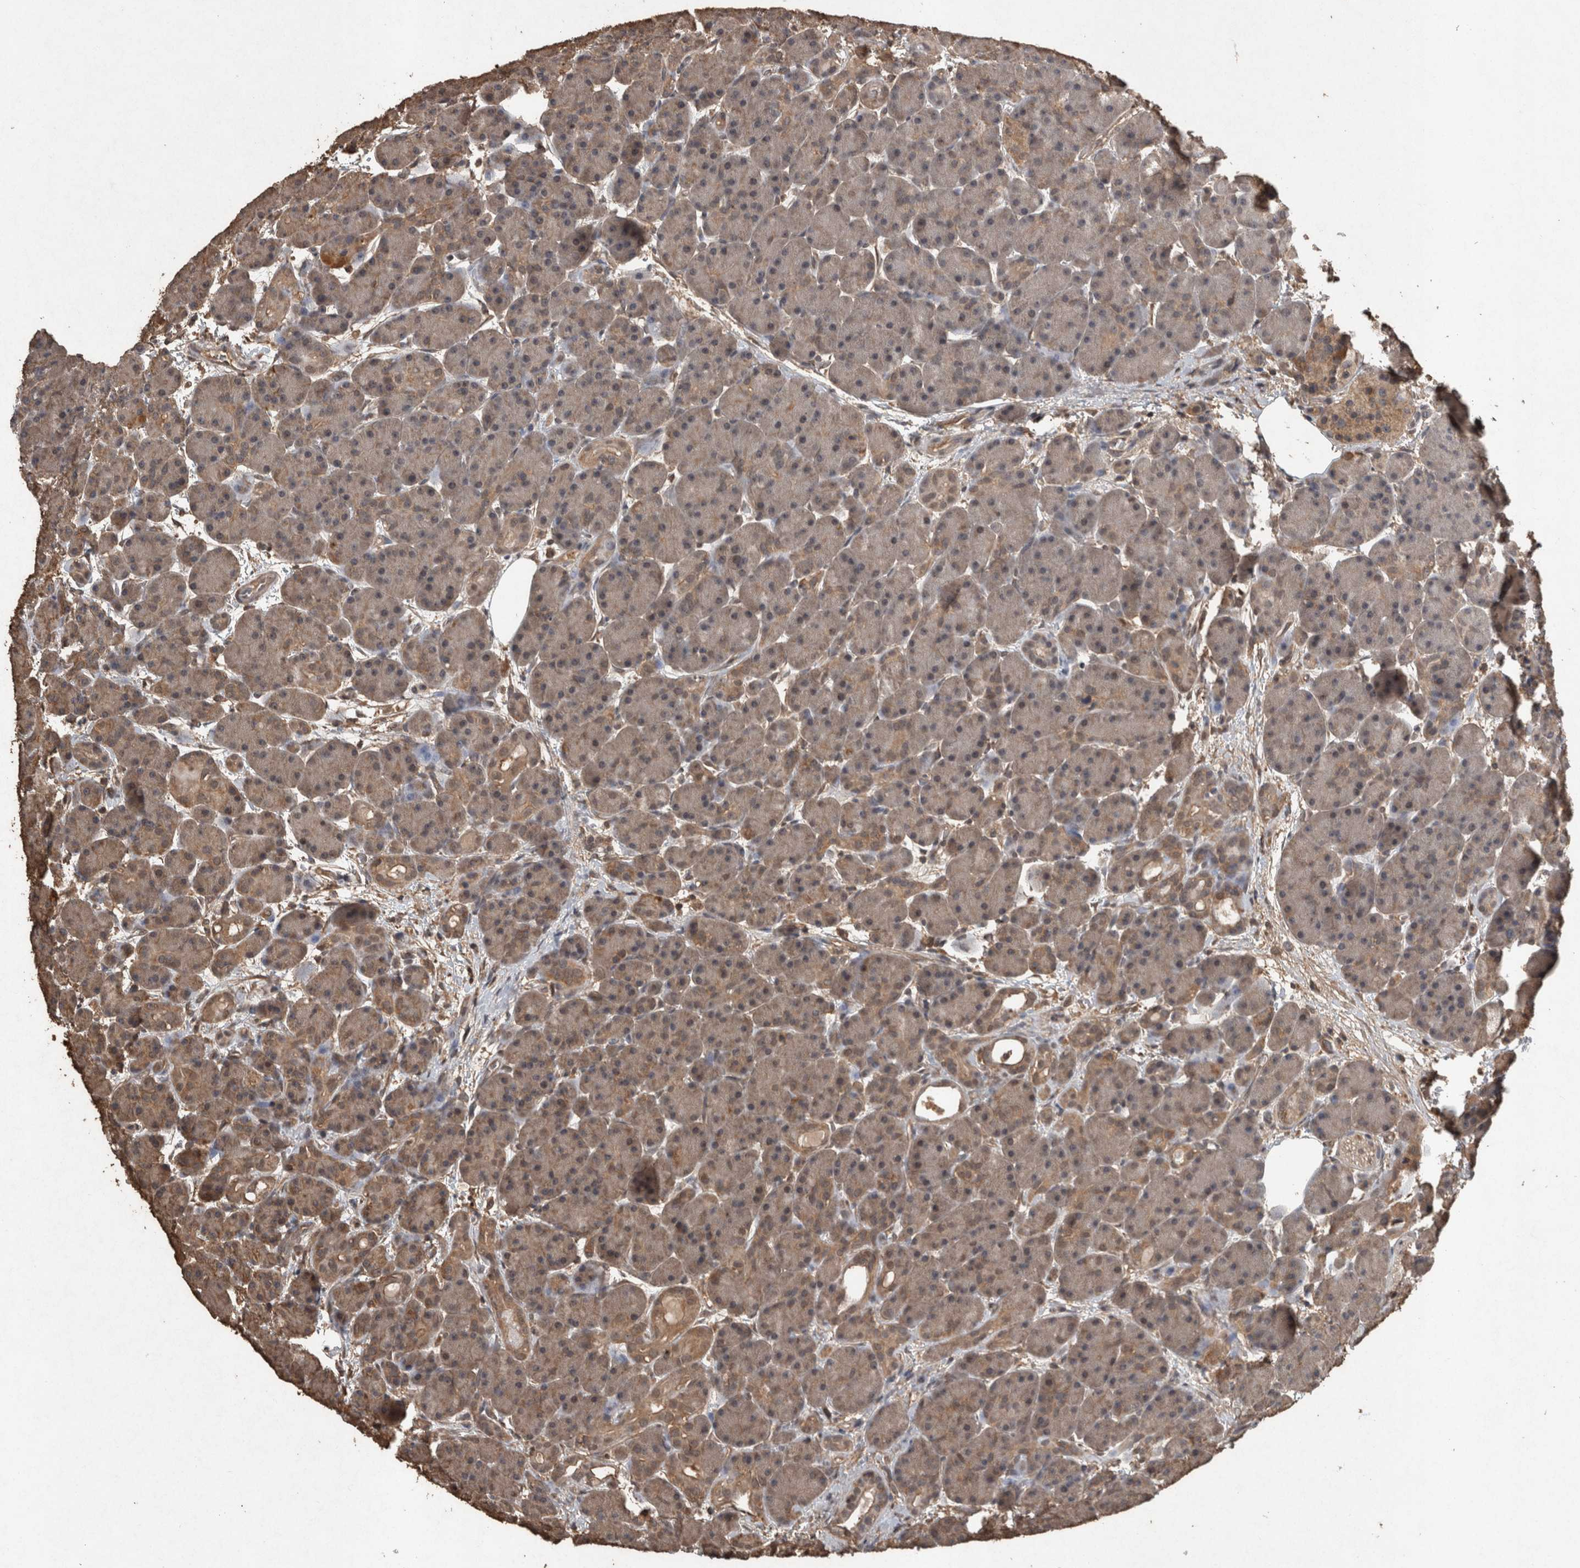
{"staining": {"intensity": "moderate", "quantity": "25%-75%", "location": "cytoplasmic/membranous"}, "tissue": "pancreas", "cell_type": "Exocrine glandular cells", "image_type": "normal", "snomed": [{"axis": "morphology", "description": "Normal tissue, NOS"}, {"axis": "topography", "description": "Pancreas"}], "caption": "Immunohistochemistry (IHC) (DAB) staining of unremarkable human pancreas demonstrates moderate cytoplasmic/membranous protein expression in approximately 25%-75% of exocrine glandular cells.", "gene": "FGFRL1", "patient": {"sex": "male", "age": 63}}